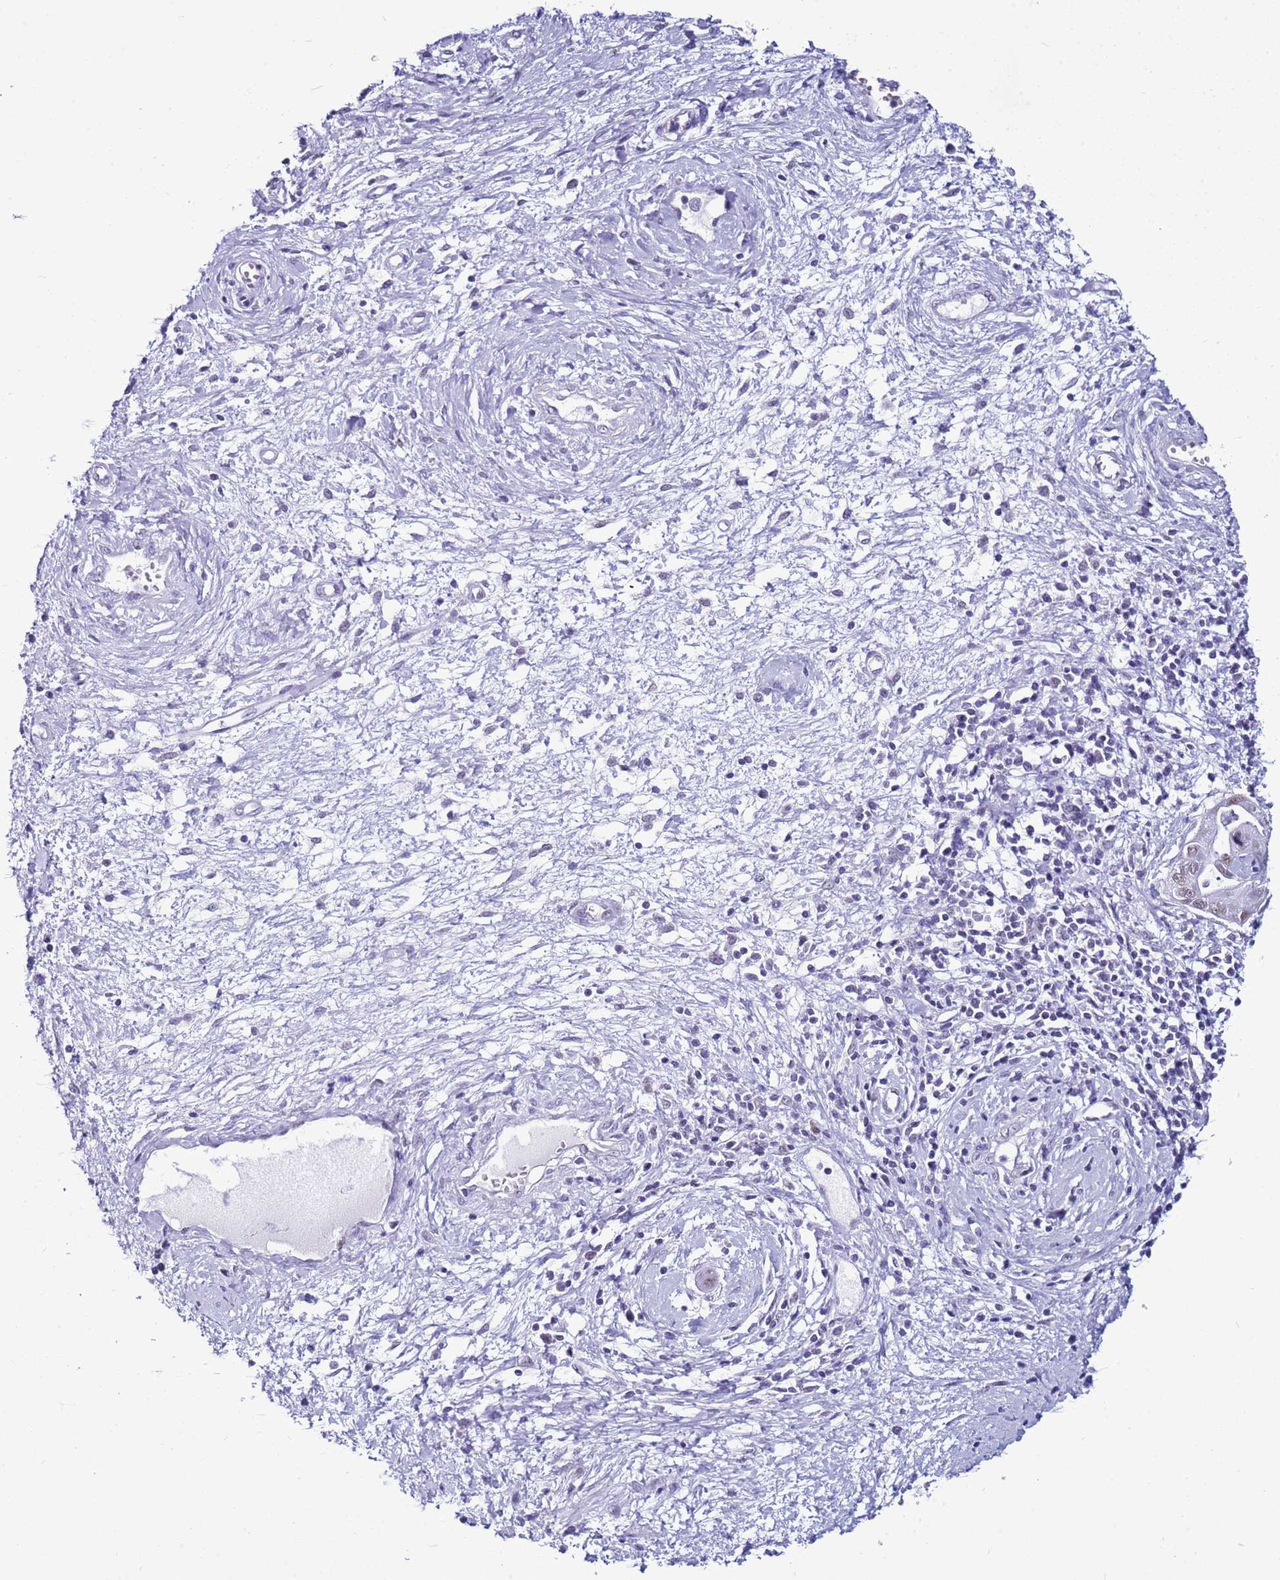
{"staining": {"intensity": "weak", "quantity": ">75%", "location": "nuclear"}, "tissue": "cervical cancer", "cell_type": "Tumor cells", "image_type": "cancer", "snomed": [{"axis": "morphology", "description": "Adenocarcinoma, NOS"}, {"axis": "topography", "description": "Cervix"}], "caption": "Adenocarcinoma (cervical) was stained to show a protein in brown. There is low levels of weak nuclear expression in approximately >75% of tumor cells. (Brightfield microscopy of DAB IHC at high magnification).", "gene": "DHX15", "patient": {"sex": "female", "age": 44}}